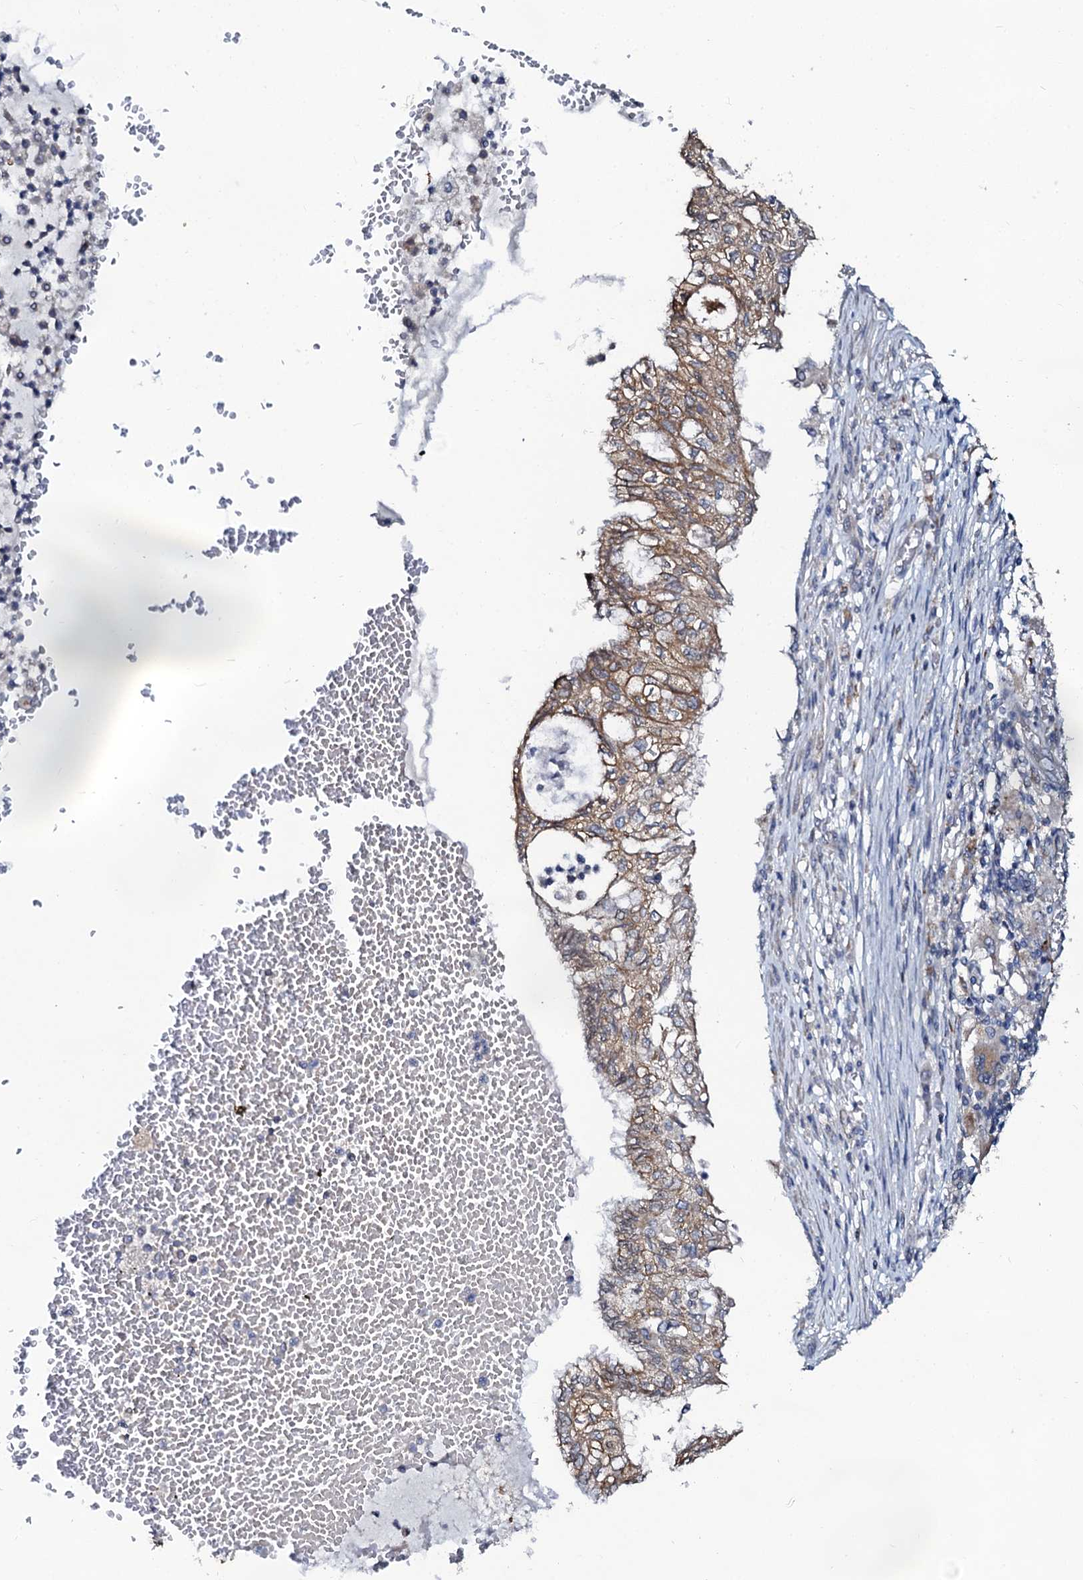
{"staining": {"intensity": "moderate", "quantity": ">75%", "location": "cytoplasmic/membranous"}, "tissue": "lung cancer", "cell_type": "Tumor cells", "image_type": "cancer", "snomed": [{"axis": "morphology", "description": "Adenocarcinoma, NOS"}, {"axis": "topography", "description": "Lung"}], "caption": "Protein analysis of lung cancer tissue demonstrates moderate cytoplasmic/membranous staining in about >75% of tumor cells.", "gene": "GLCE", "patient": {"sex": "female", "age": 70}}